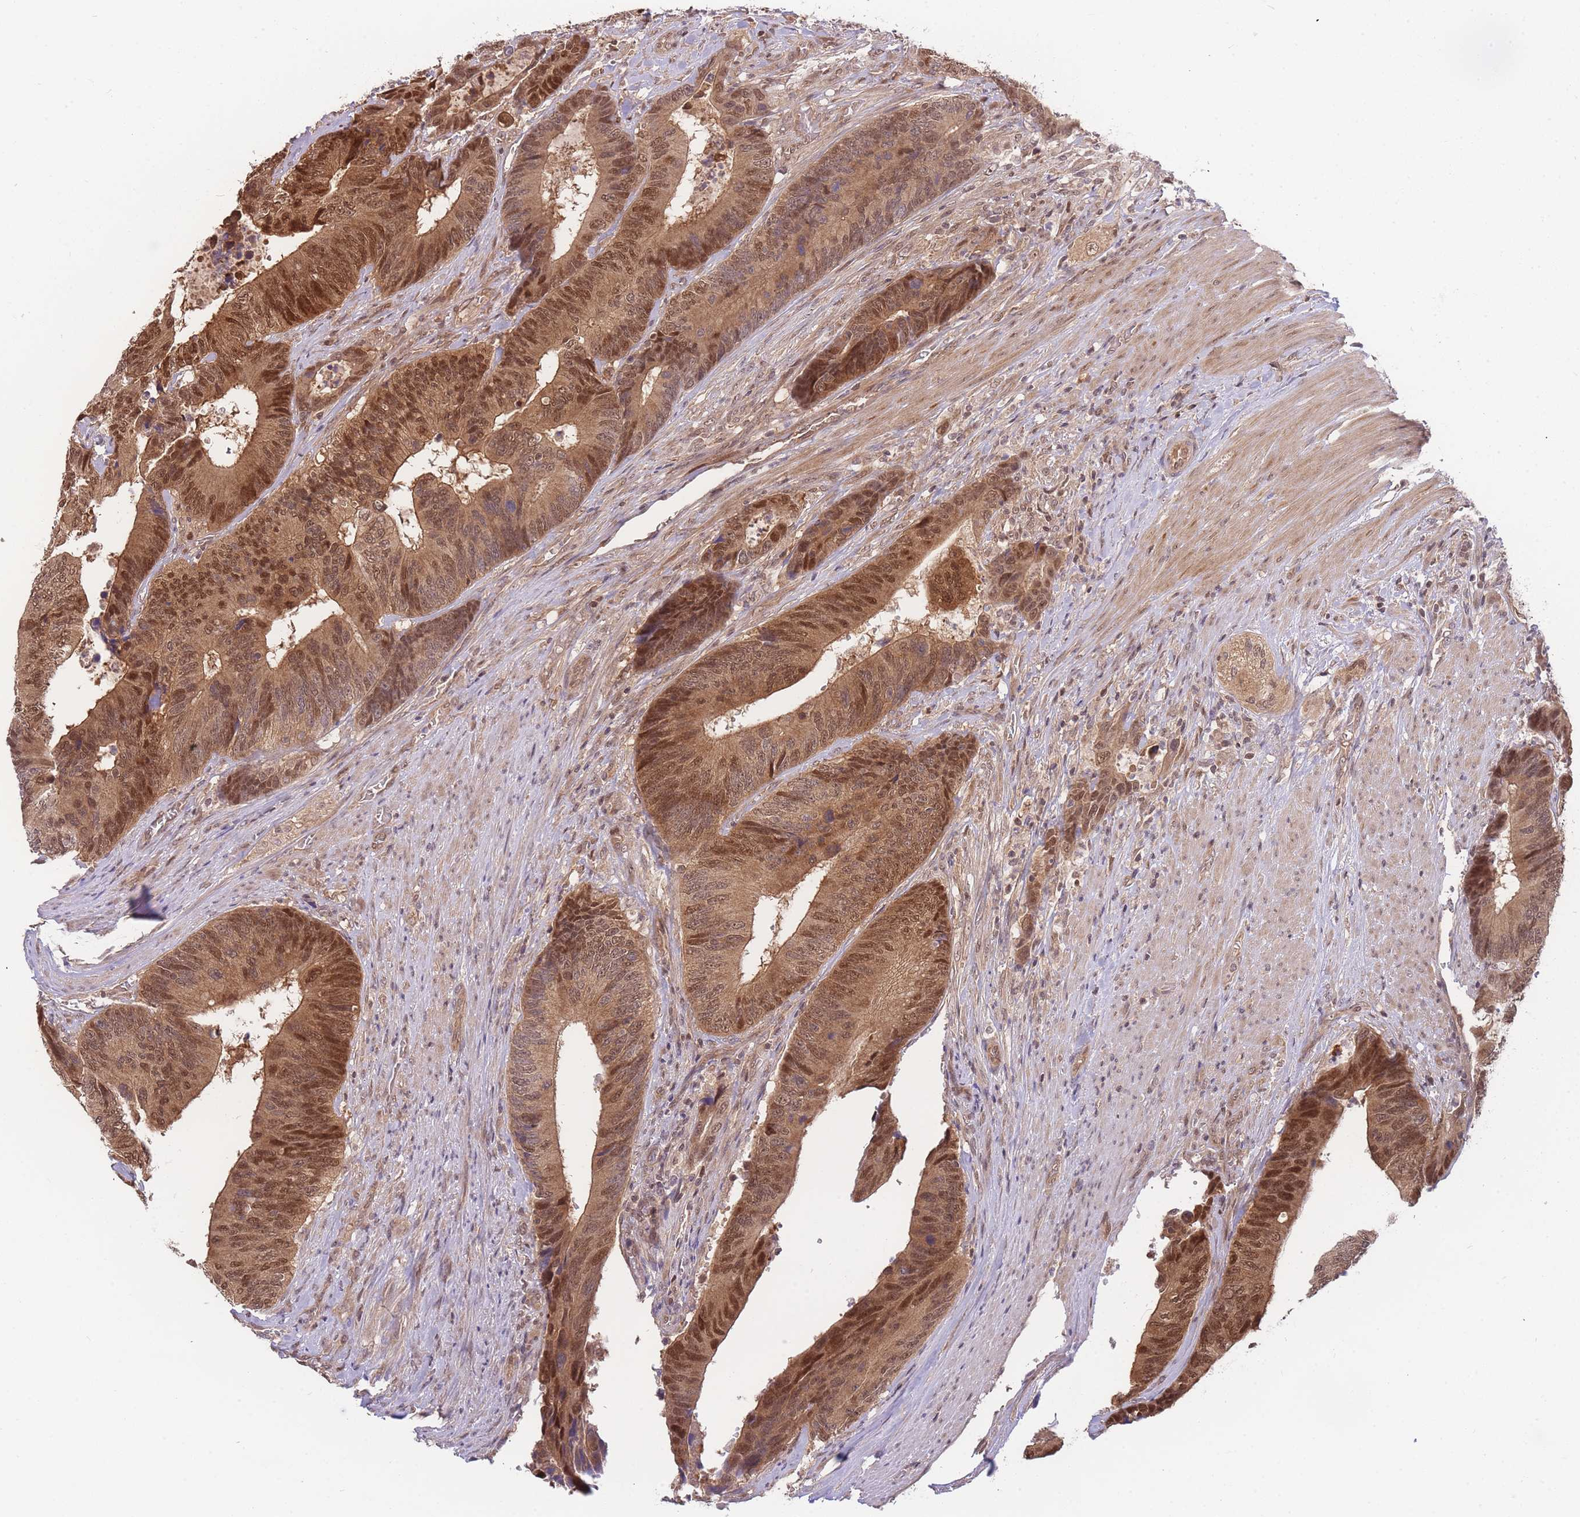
{"staining": {"intensity": "moderate", "quantity": ">75%", "location": "cytoplasmic/membranous,nuclear"}, "tissue": "colorectal cancer", "cell_type": "Tumor cells", "image_type": "cancer", "snomed": [{"axis": "morphology", "description": "Adenocarcinoma, NOS"}, {"axis": "topography", "description": "Colon"}], "caption": "DAB (3,3'-diaminobenzidine) immunohistochemical staining of human colorectal adenocarcinoma shows moderate cytoplasmic/membranous and nuclear protein staining in approximately >75% of tumor cells.", "gene": "KIAA1191", "patient": {"sex": "male", "age": 87}}